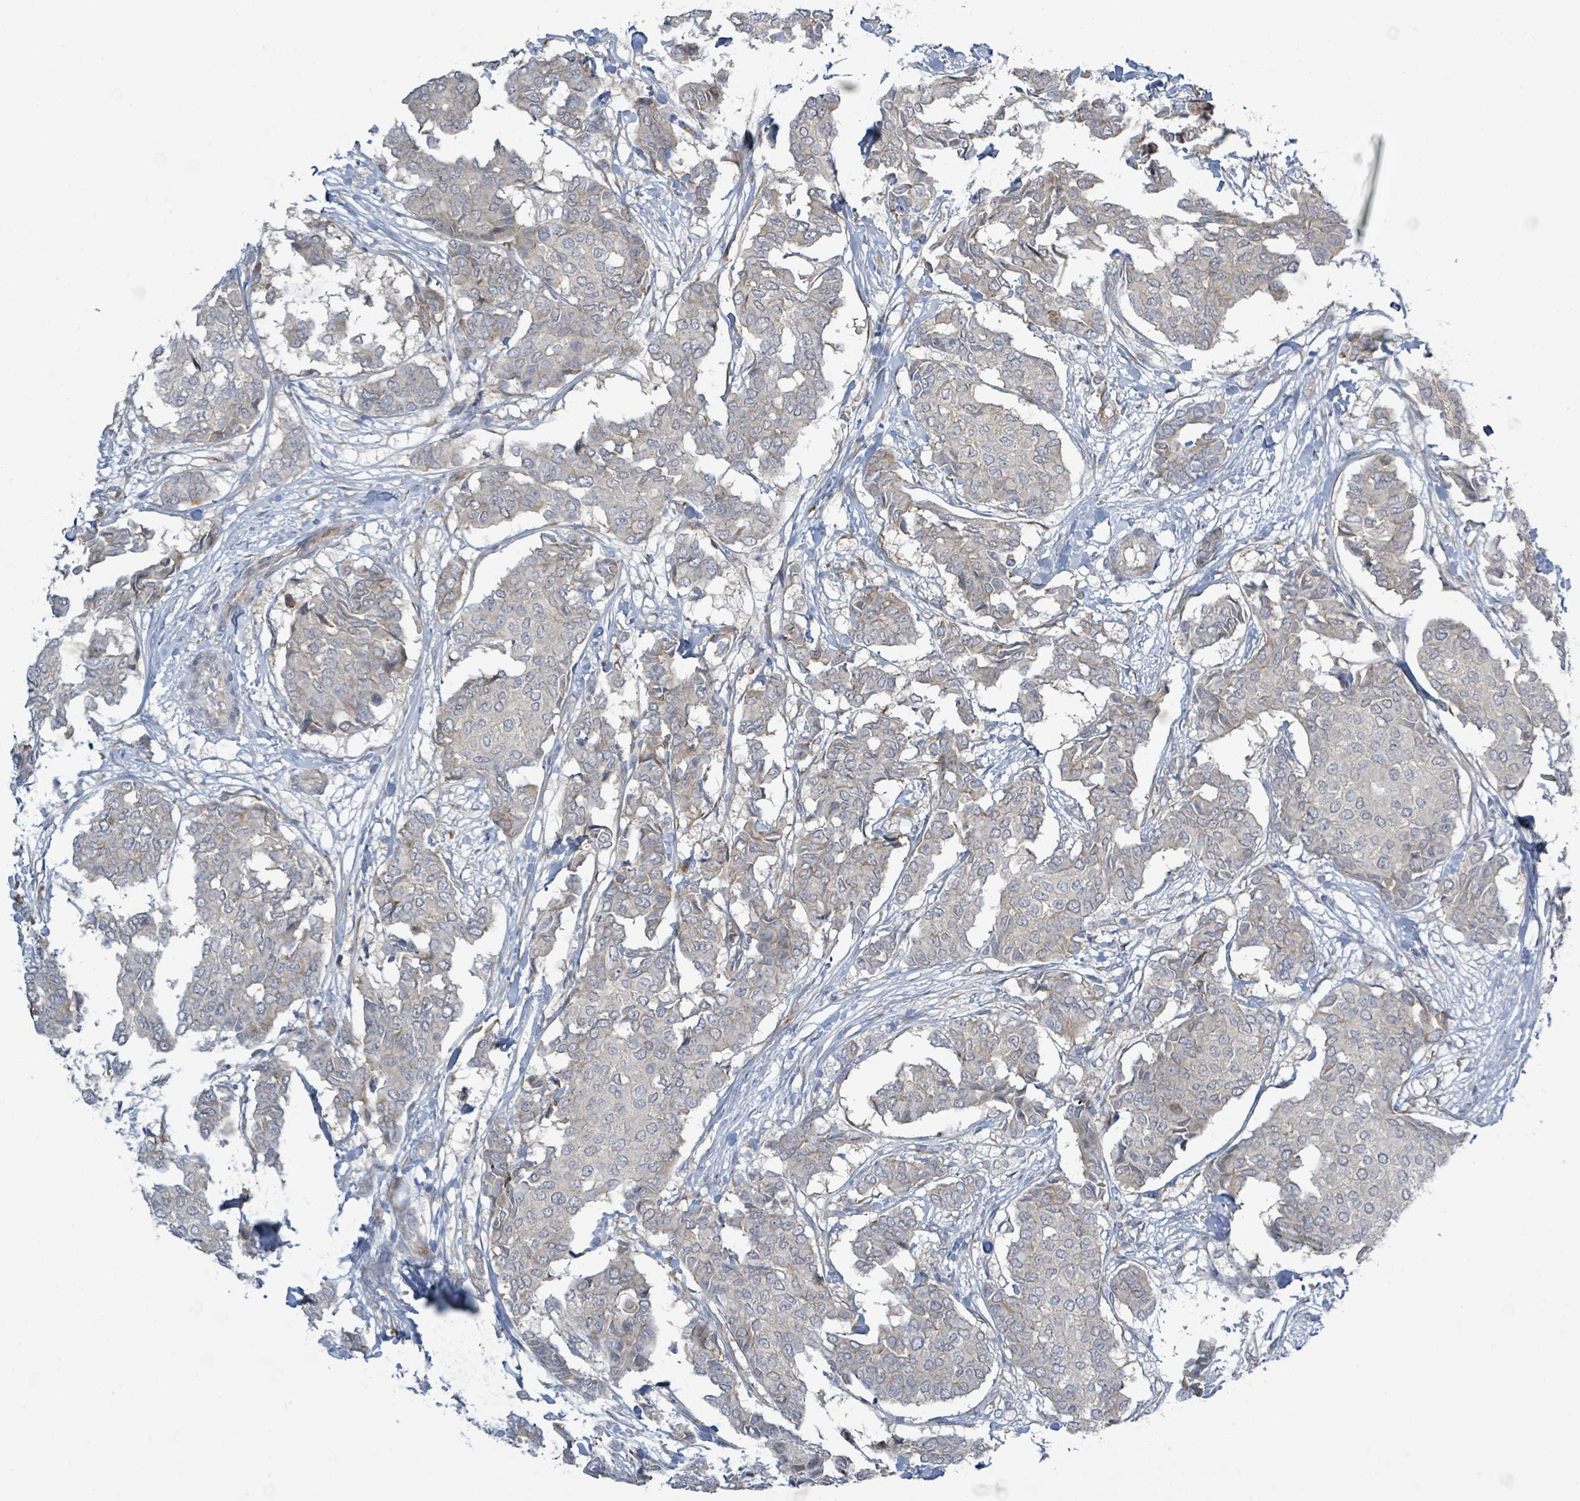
{"staining": {"intensity": "negative", "quantity": "none", "location": "none"}, "tissue": "breast cancer", "cell_type": "Tumor cells", "image_type": "cancer", "snomed": [{"axis": "morphology", "description": "Duct carcinoma"}, {"axis": "topography", "description": "Breast"}], "caption": "A photomicrograph of invasive ductal carcinoma (breast) stained for a protein reveals no brown staining in tumor cells.", "gene": "RPL32", "patient": {"sex": "female", "age": 75}}